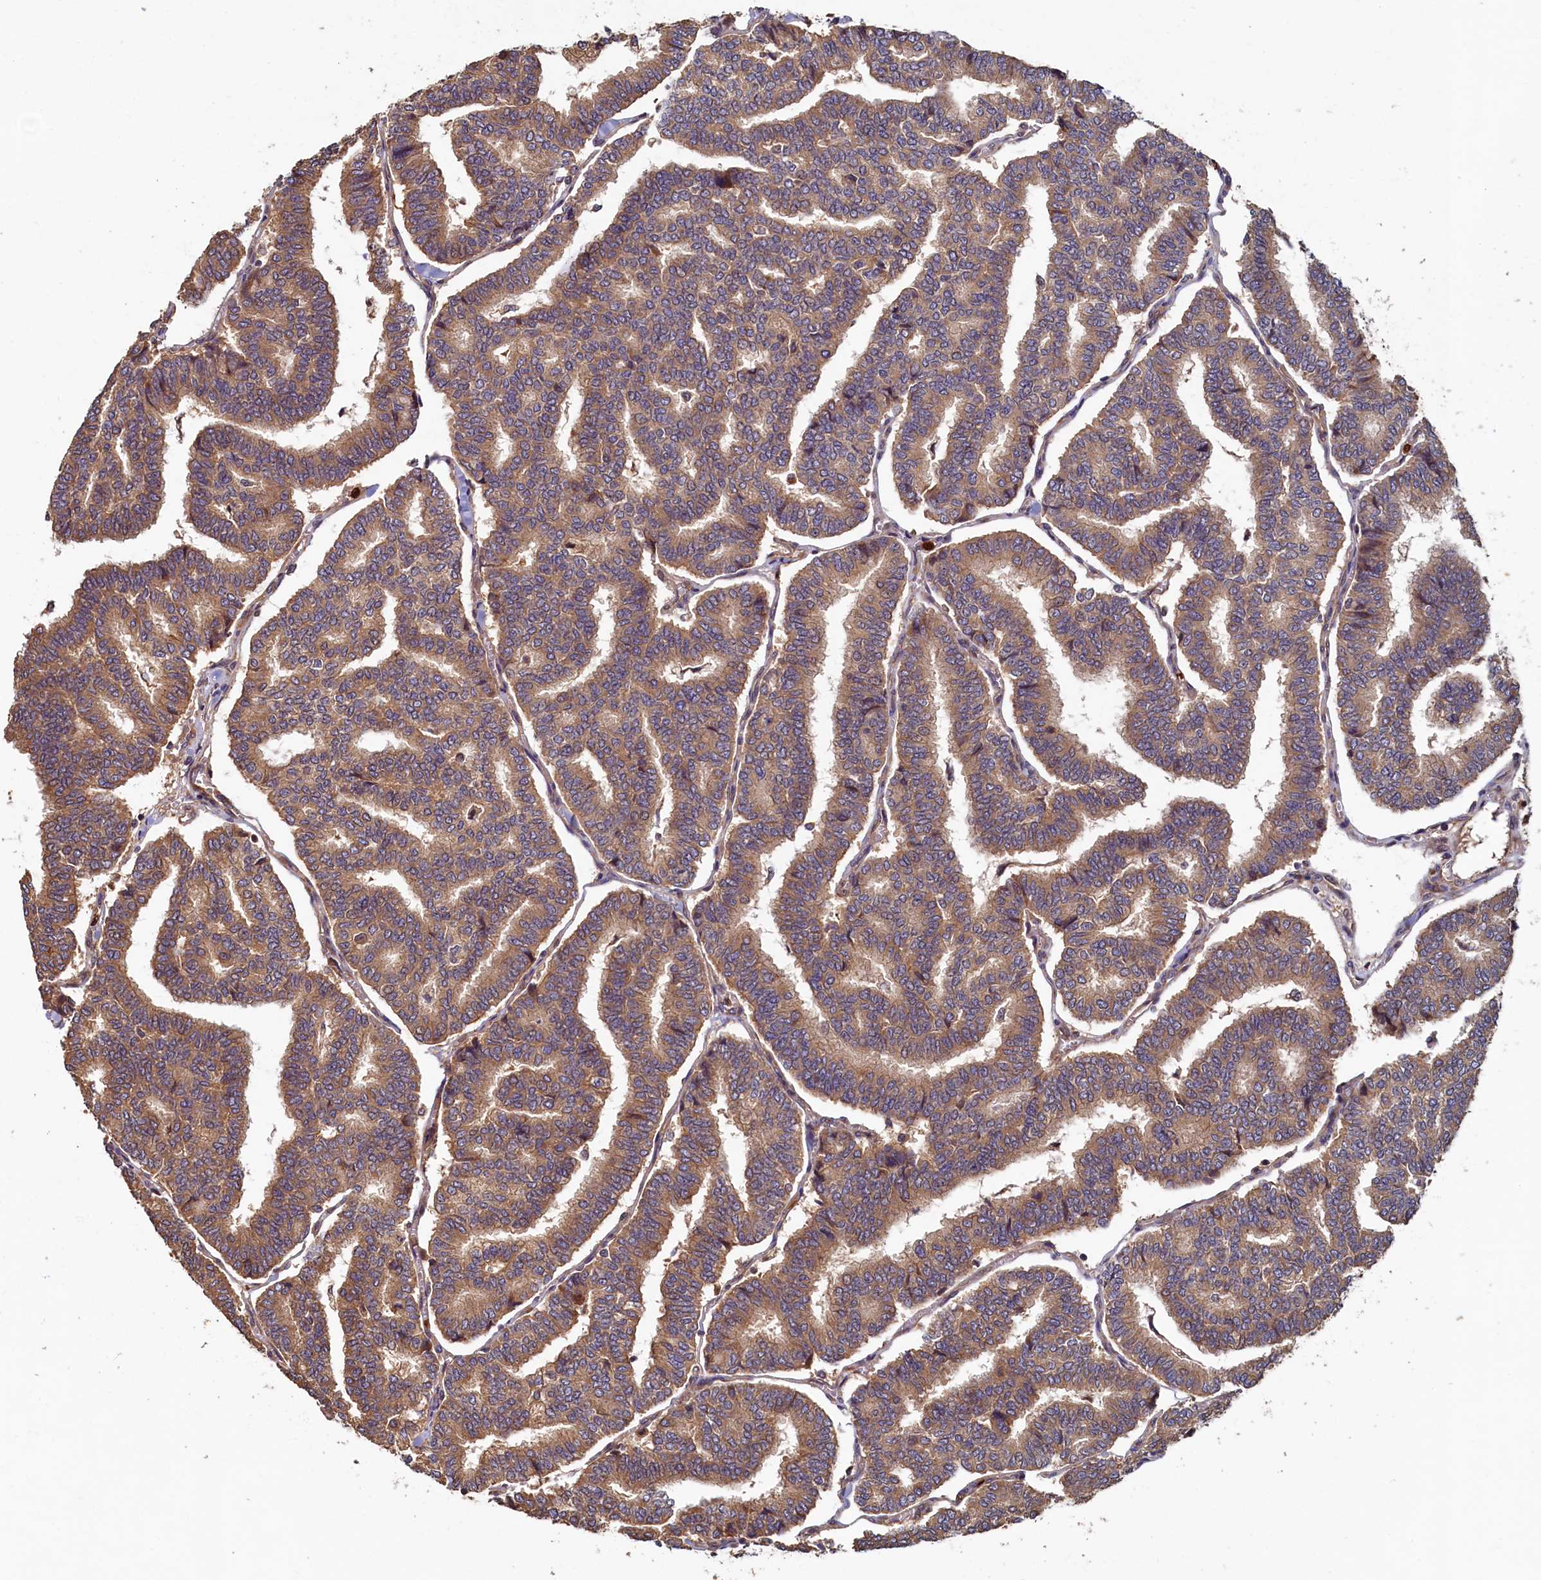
{"staining": {"intensity": "moderate", "quantity": ">75%", "location": "cytoplasmic/membranous"}, "tissue": "thyroid cancer", "cell_type": "Tumor cells", "image_type": "cancer", "snomed": [{"axis": "morphology", "description": "Papillary adenocarcinoma, NOS"}, {"axis": "topography", "description": "Thyroid gland"}], "caption": "Human thyroid cancer stained with a protein marker reveals moderate staining in tumor cells.", "gene": "CCDC102B", "patient": {"sex": "female", "age": 35}}